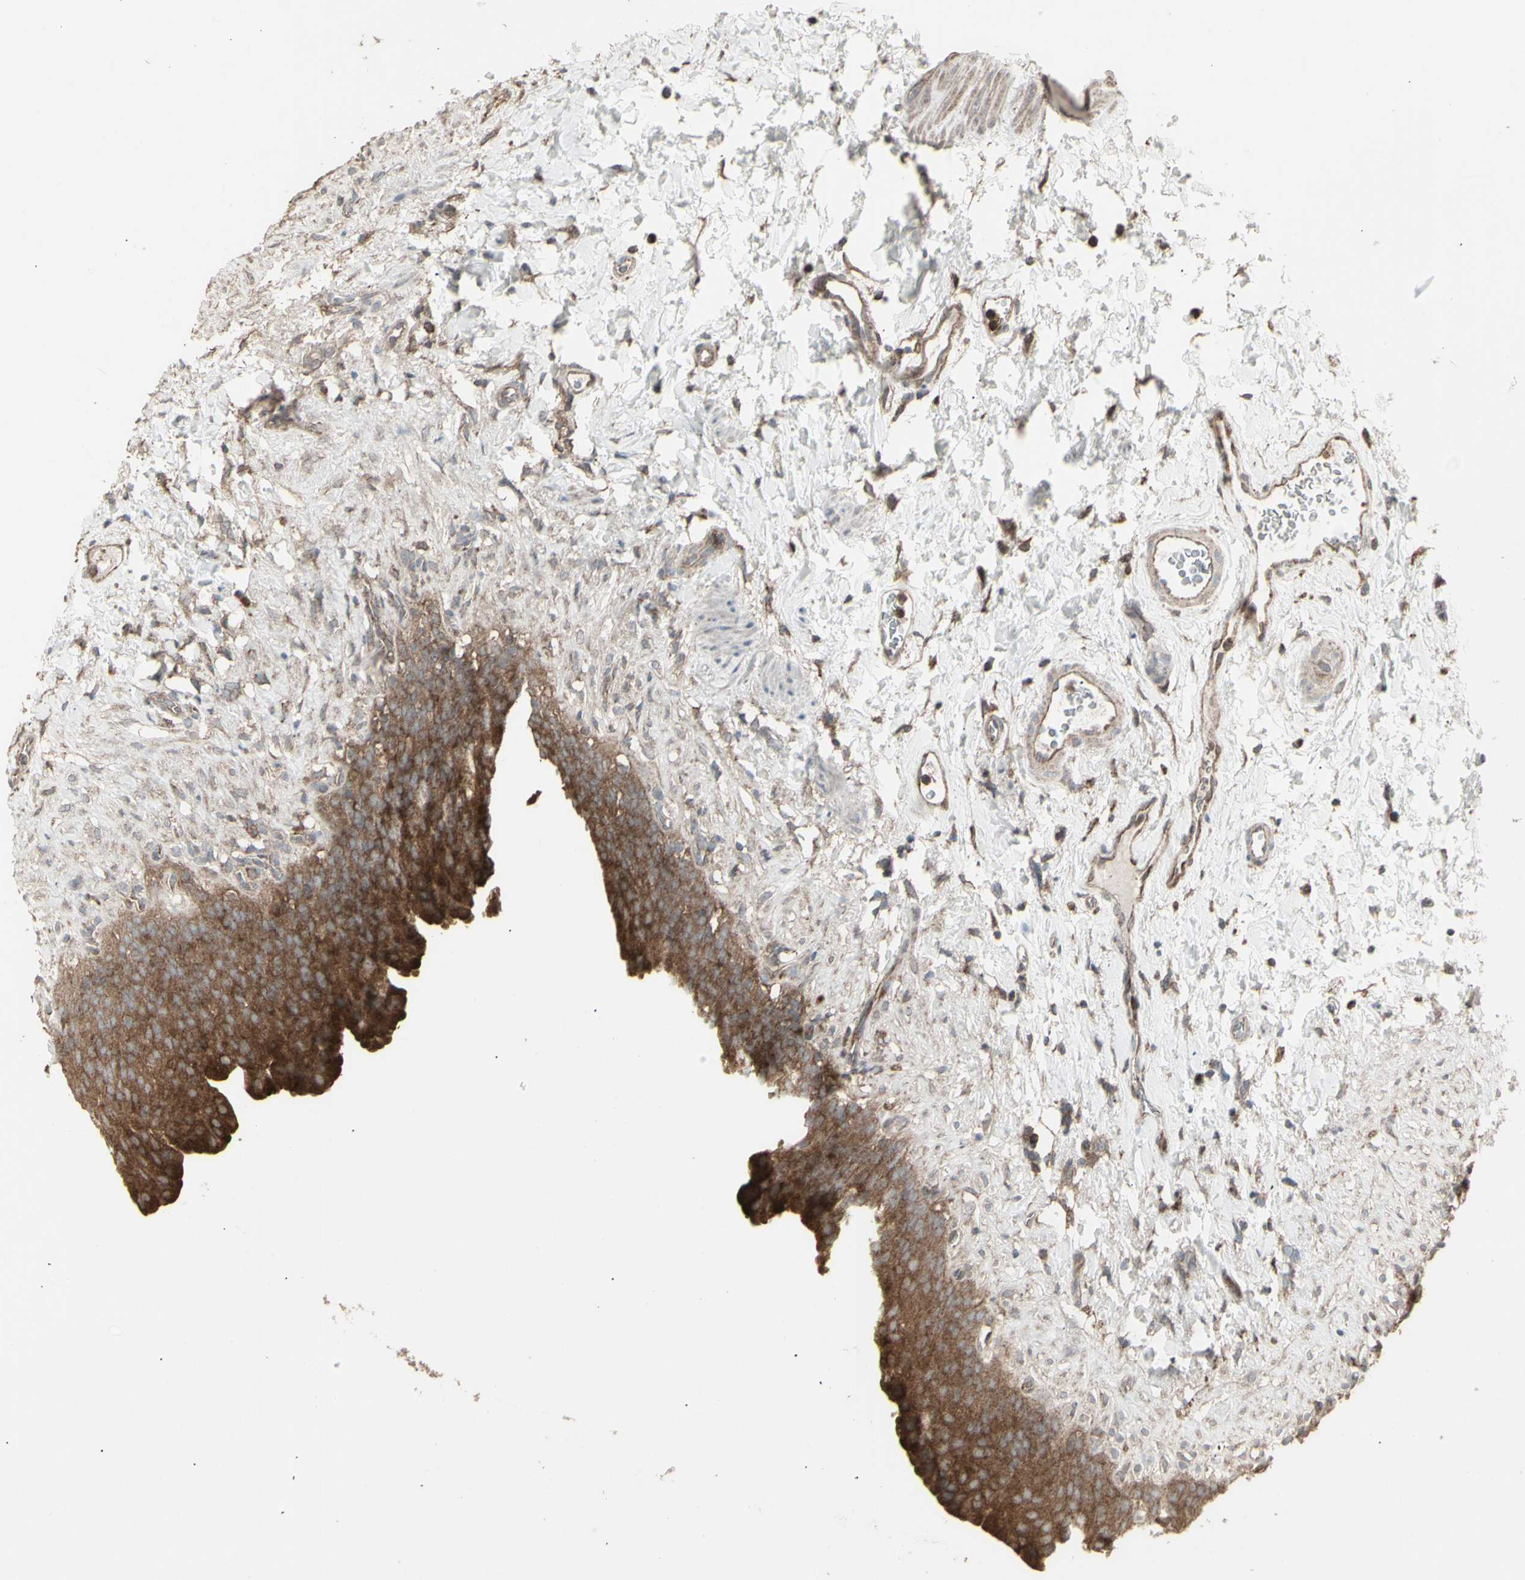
{"staining": {"intensity": "strong", "quantity": ">75%", "location": "cytoplasmic/membranous"}, "tissue": "urinary bladder", "cell_type": "Urothelial cells", "image_type": "normal", "snomed": [{"axis": "morphology", "description": "Normal tissue, NOS"}, {"axis": "topography", "description": "Urinary bladder"}], "caption": "Protein staining demonstrates strong cytoplasmic/membranous positivity in approximately >75% of urothelial cells in benign urinary bladder.", "gene": "RNASEL", "patient": {"sex": "female", "age": 79}}